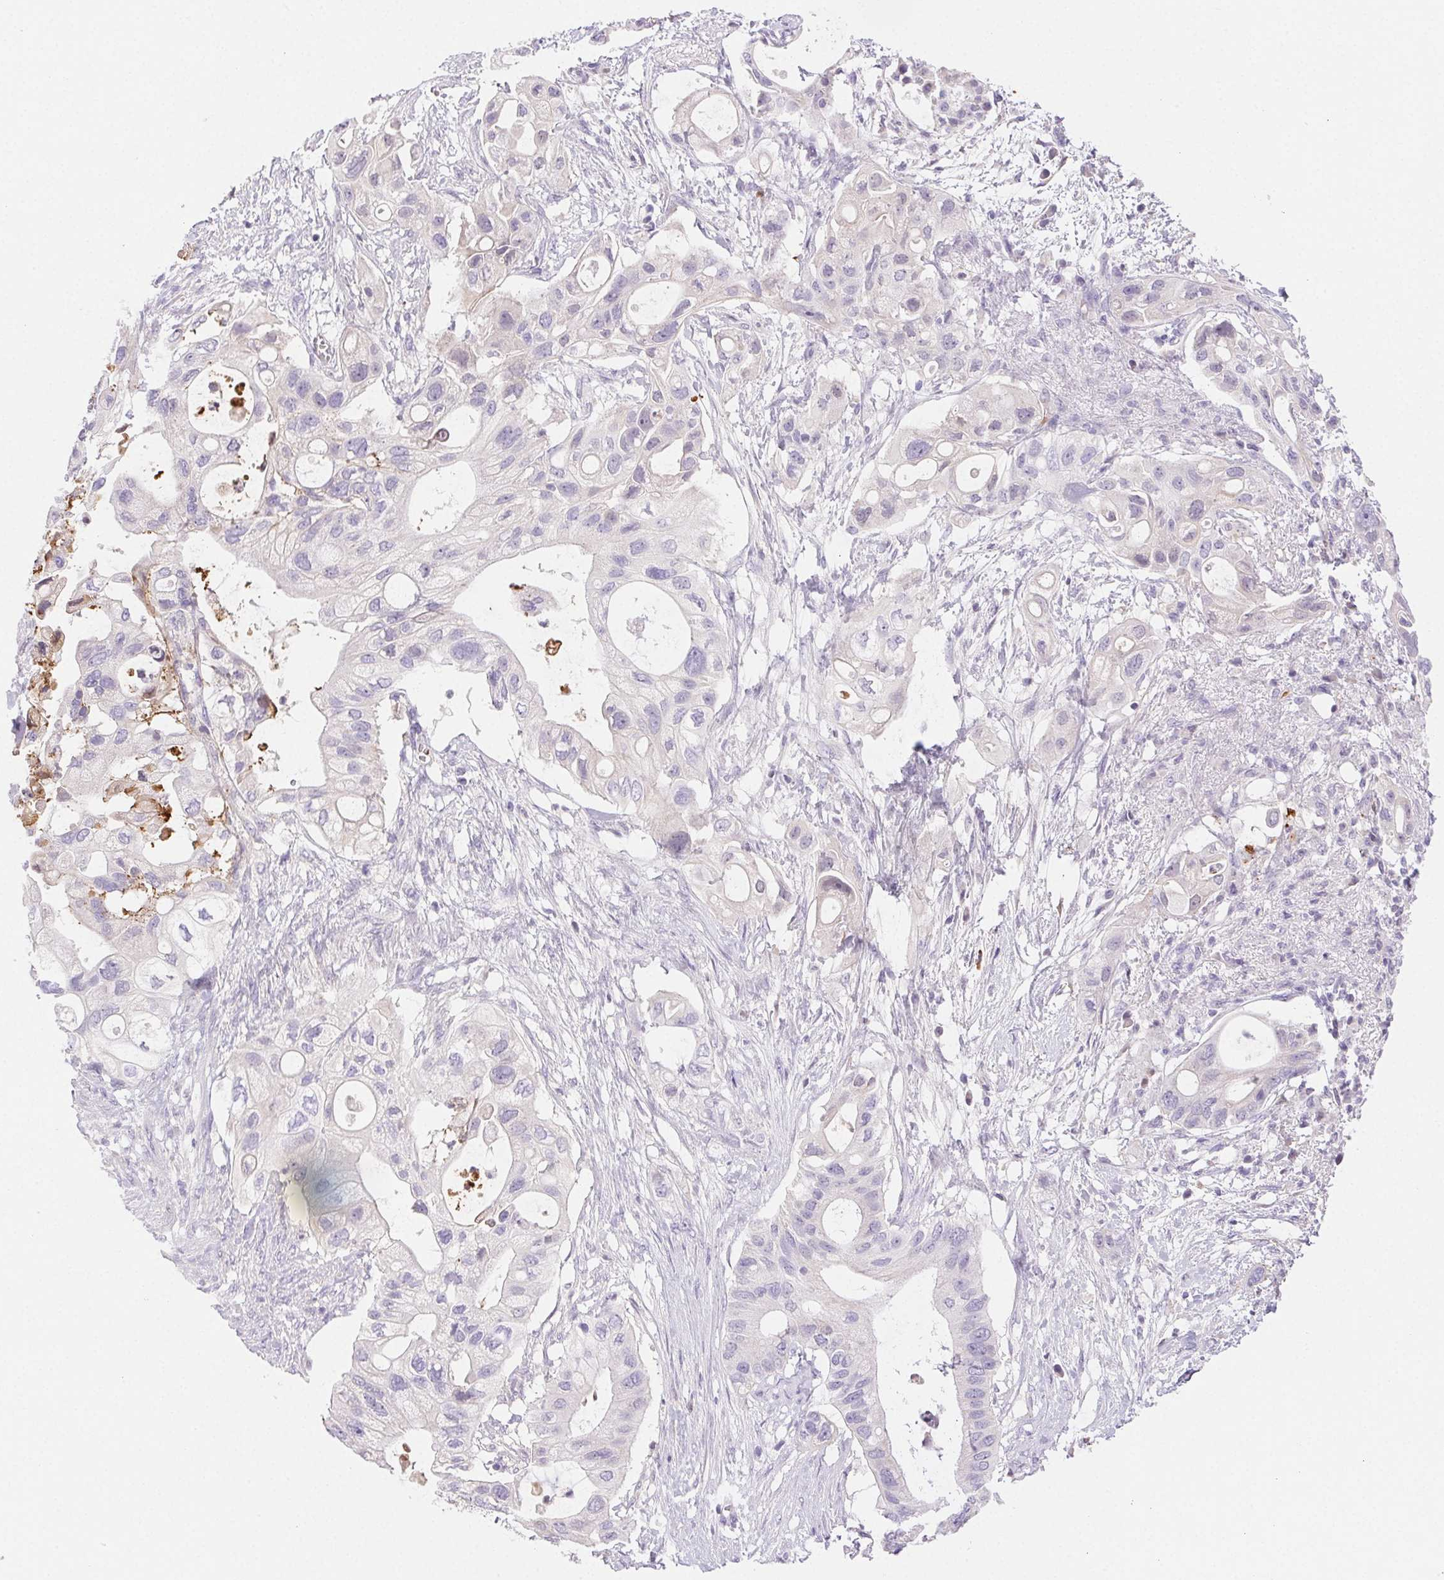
{"staining": {"intensity": "negative", "quantity": "none", "location": "none"}, "tissue": "pancreatic cancer", "cell_type": "Tumor cells", "image_type": "cancer", "snomed": [{"axis": "morphology", "description": "Adenocarcinoma, NOS"}, {"axis": "topography", "description": "Pancreas"}], "caption": "DAB (3,3'-diaminobenzidine) immunohistochemical staining of human pancreatic cancer (adenocarcinoma) shows no significant positivity in tumor cells.", "gene": "FGA", "patient": {"sex": "female", "age": 72}}